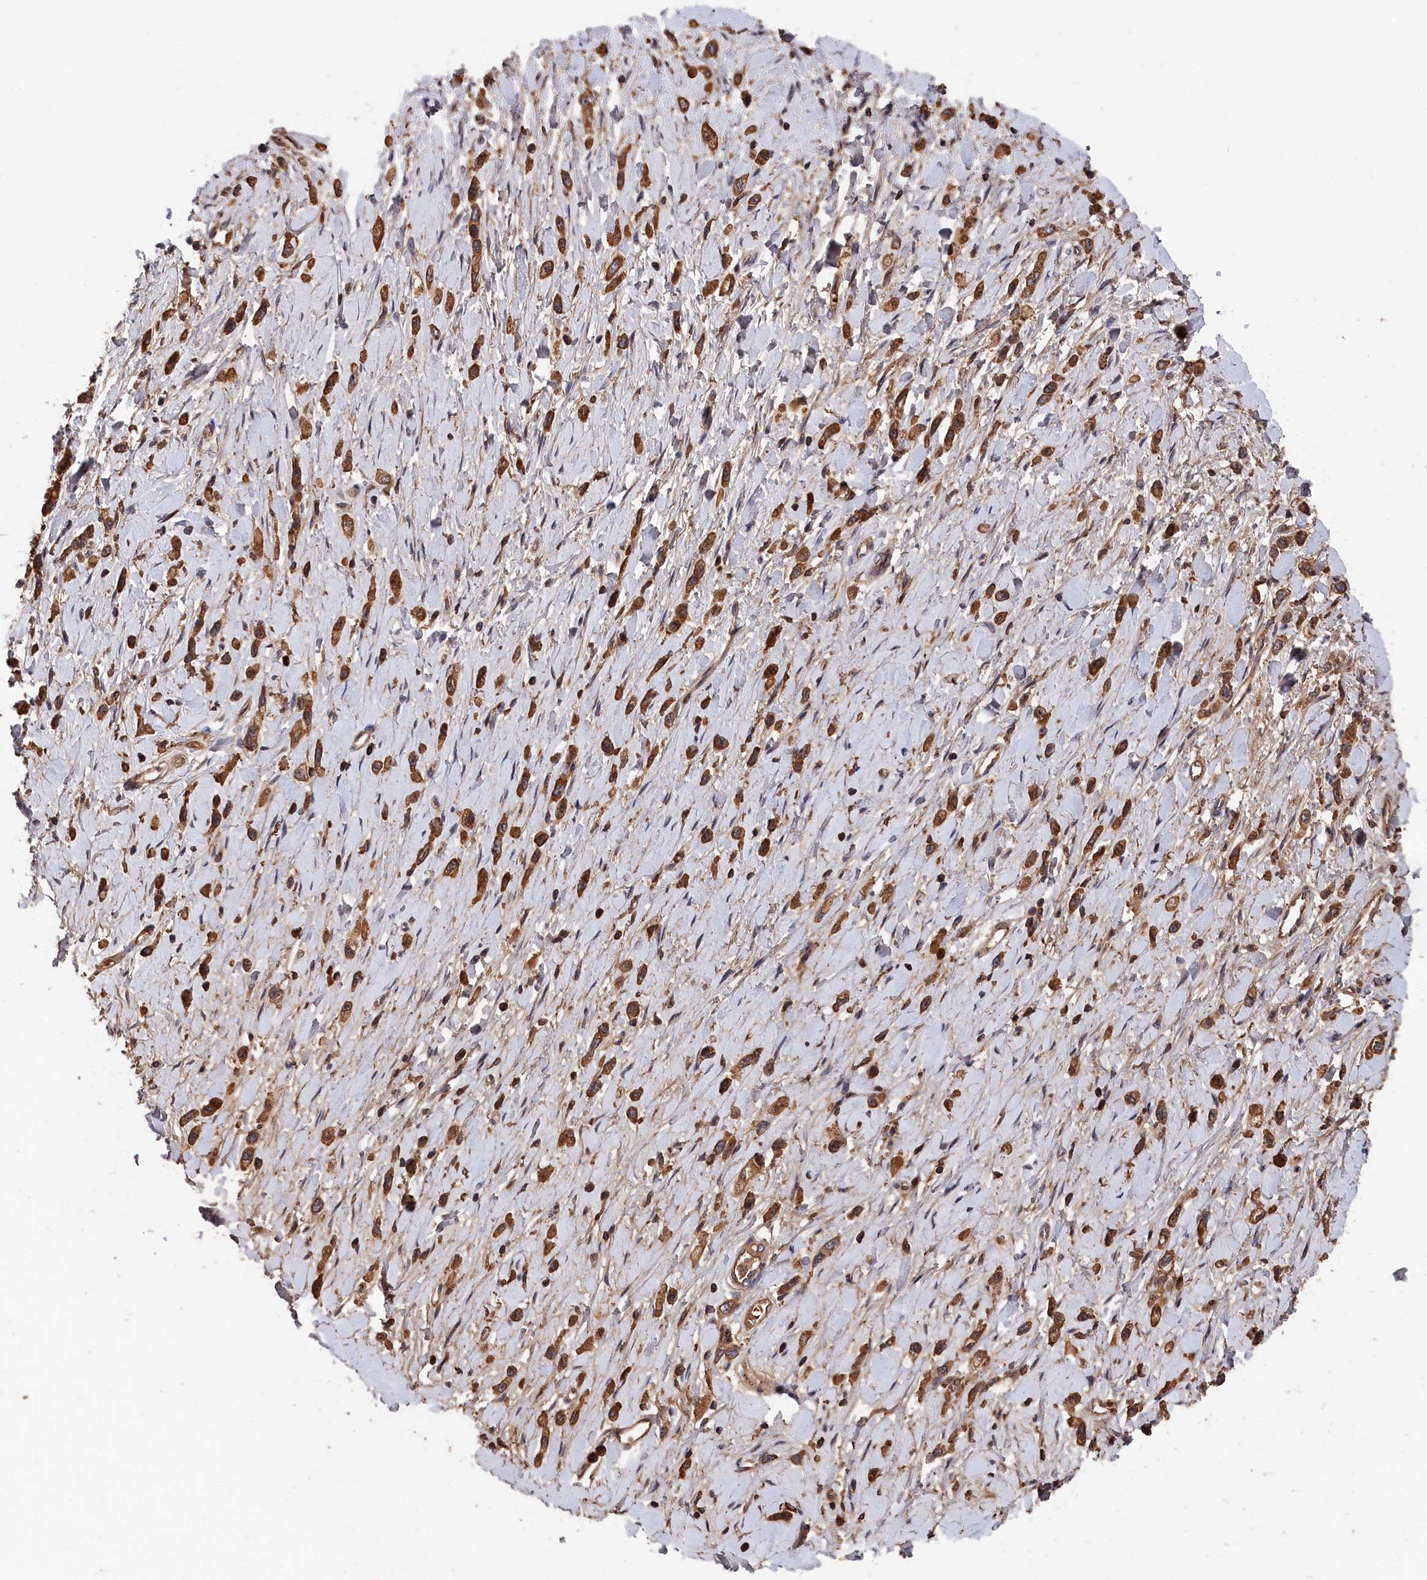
{"staining": {"intensity": "strong", "quantity": ">75%", "location": "cytoplasmic/membranous"}, "tissue": "stomach cancer", "cell_type": "Tumor cells", "image_type": "cancer", "snomed": [{"axis": "morphology", "description": "Adenocarcinoma, NOS"}, {"axis": "topography", "description": "Stomach"}], "caption": "Protein expression analysis of human stomach adenocarcinoma reveals strong cytoplasmic/membranous positivity in about >75% of tumor cells. (brown staining indicates protein expression, while blue staining denotes nuclei).", "gene": "RMI2", "patient": {"sex": "female", "age": 65}}